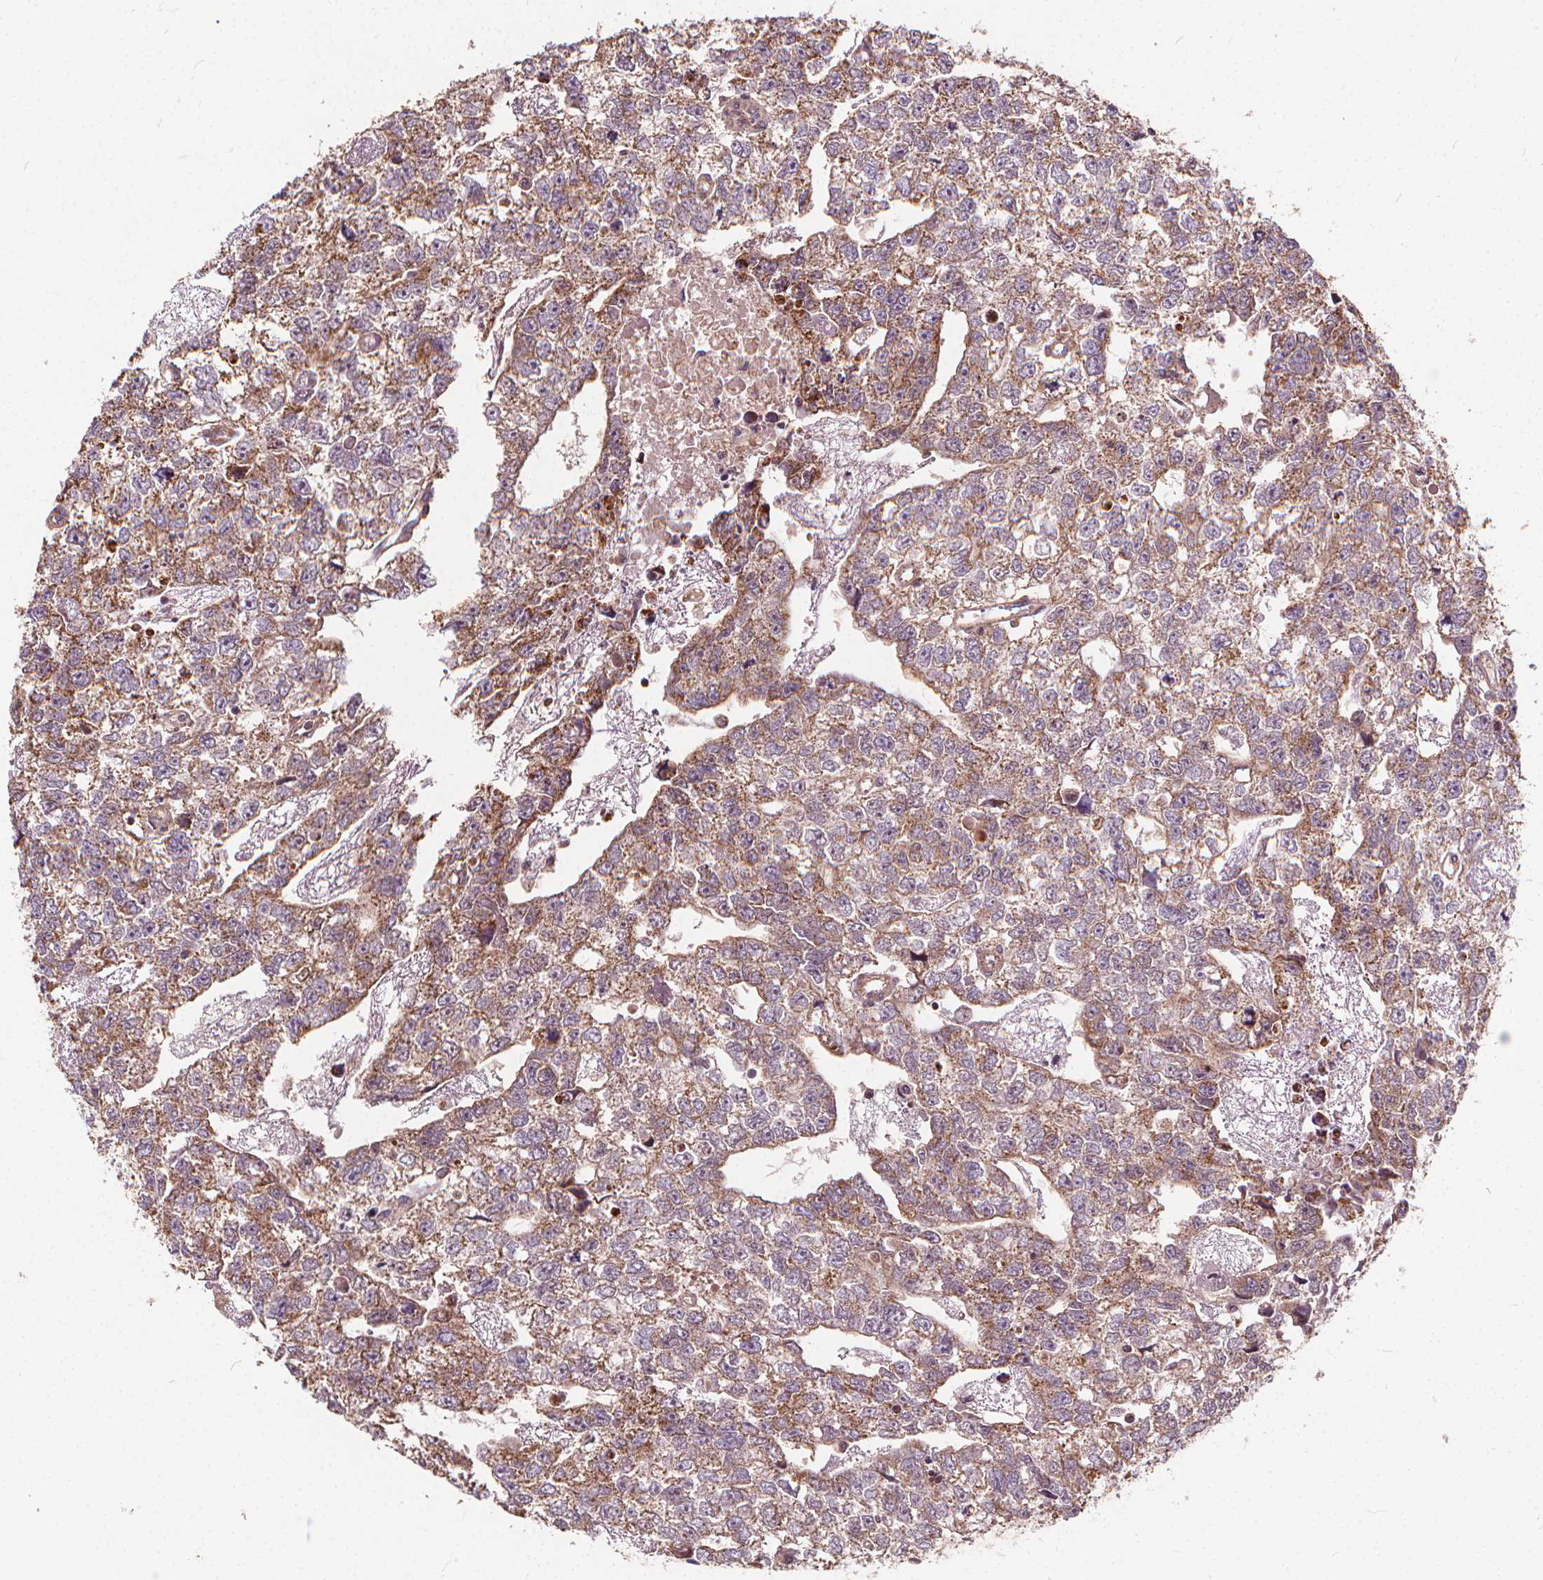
{"staining": {"intensity": "moderate", "quantity": ">75%", "location": "cytoplasmic/membranous"}, "tissue": "testis cancer", "cell_type": "Tumor cells", "image_type": "cancer", "snomed": [{"axis": "morphology", "description": "Carcinoma, Embryonal, NOS"}, {"axis": "morphology", "description": "Teratoma, malignant, NOS"}, {"axis": "topography", "description": "Testis"}], "caption": "Protein analysis of embryonal carcinoma (testis) tissue reveals moderate cytoplasmic/membranous expression in approximately >75% of tumor cells.", "gene": "ORAI2", "patient": {"sex": "male", "age": 44}}